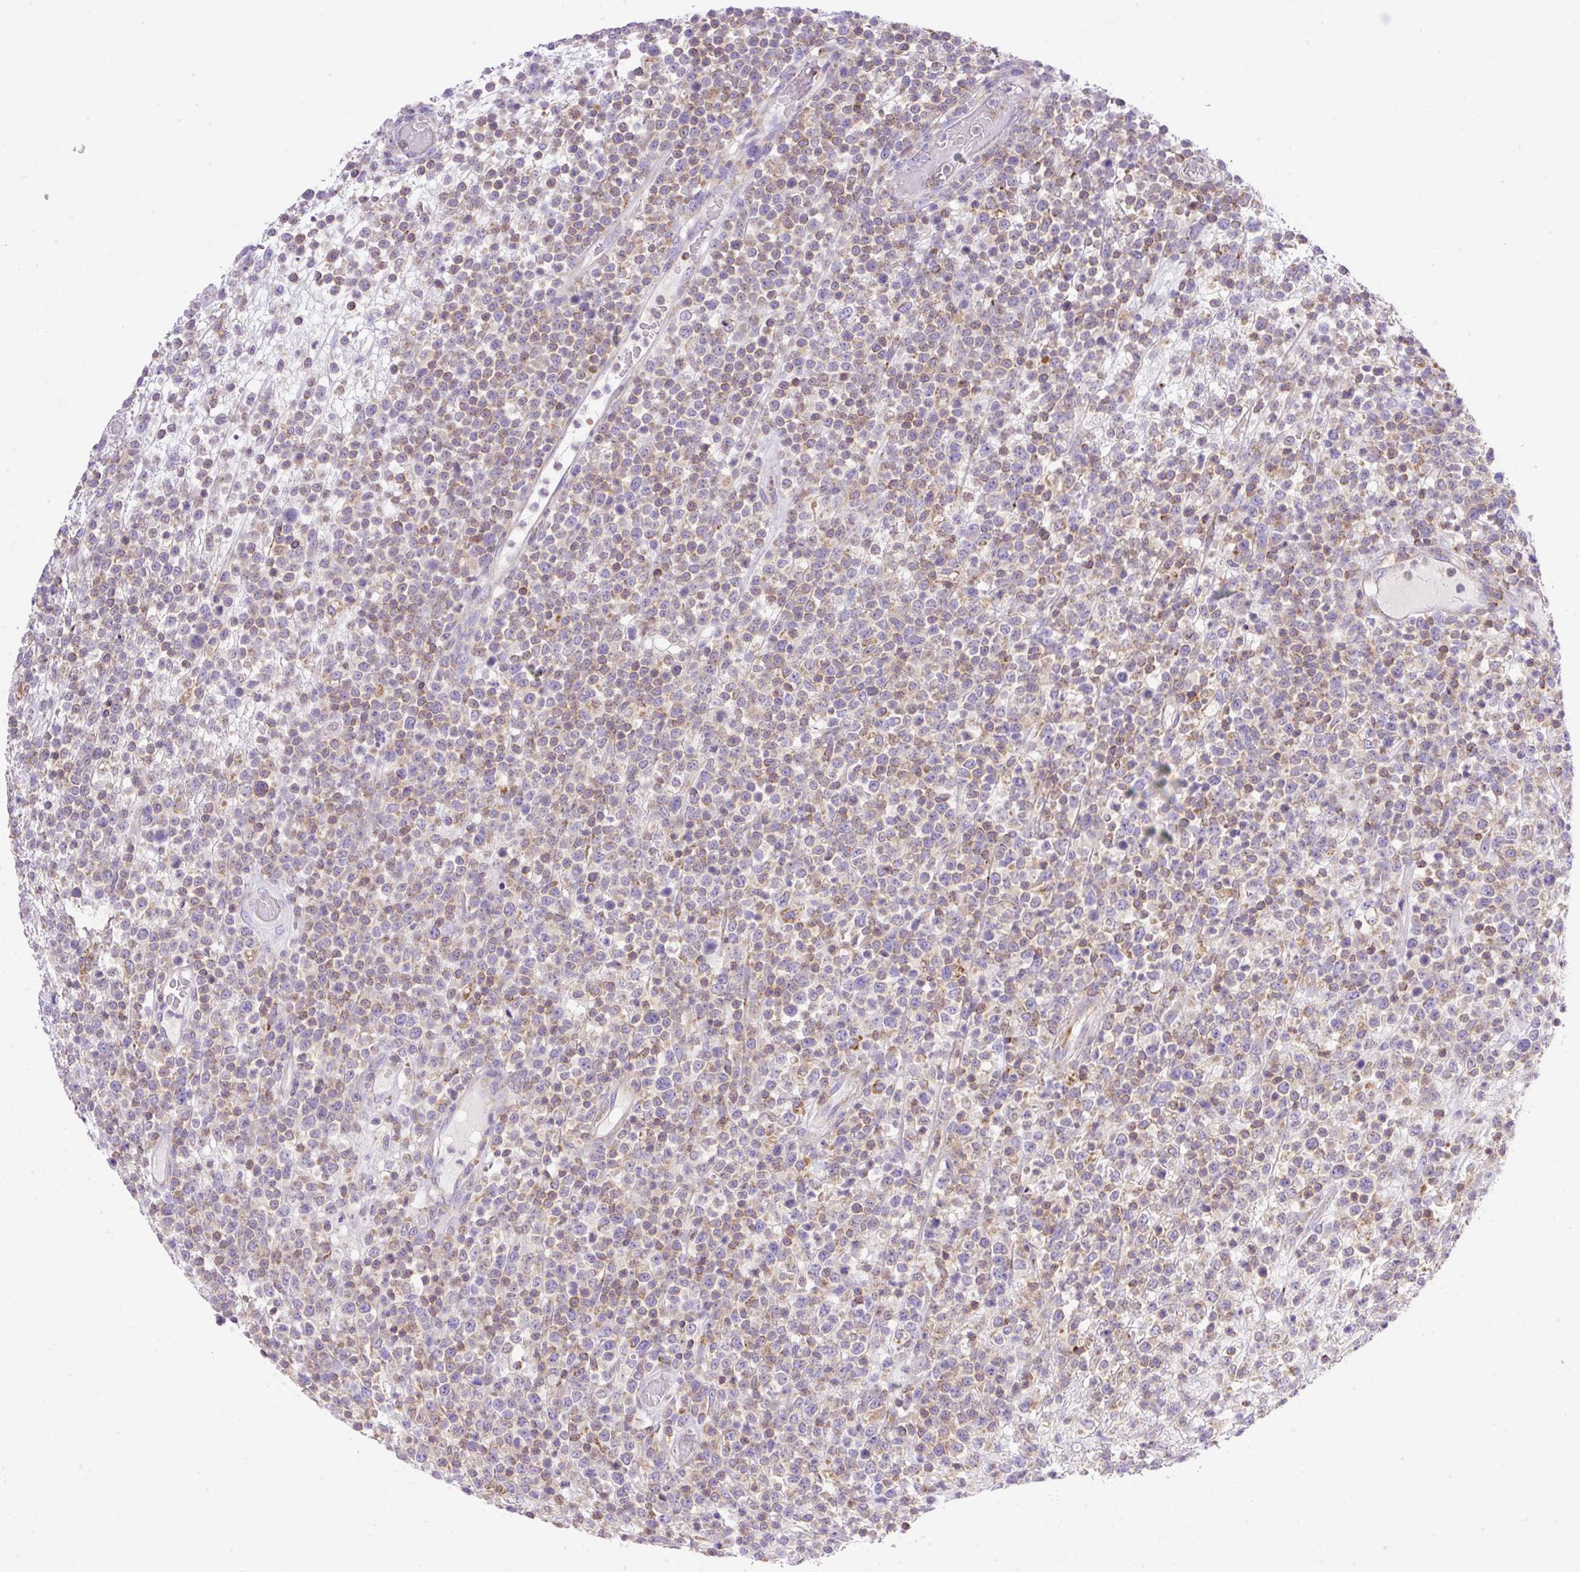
{"staining": {"intensity": "weak", "quantity": "25%-75%", "location": "cytoplasmic/membranous"}, "tissue": "lymphoma", "cell_type": "Tumor cells", "image_type": "cancer", "snomed": [{"axis": "morphology", "description": "Malignant lymphoma, non-Hodgkin's type, High grade"}, {"axis": "topography", "description": "Colon"}], "caption": "A brown stain labels weak cytoplasmic/membranous staining of a protein in human high-grade malignant lymphoma, non-Hodgkin's type tumor cells. The protein is shown in brown color, while the nuclei are stained blue.", "gene": "NF1", "patient": {"sex": "female", "age": 53}}